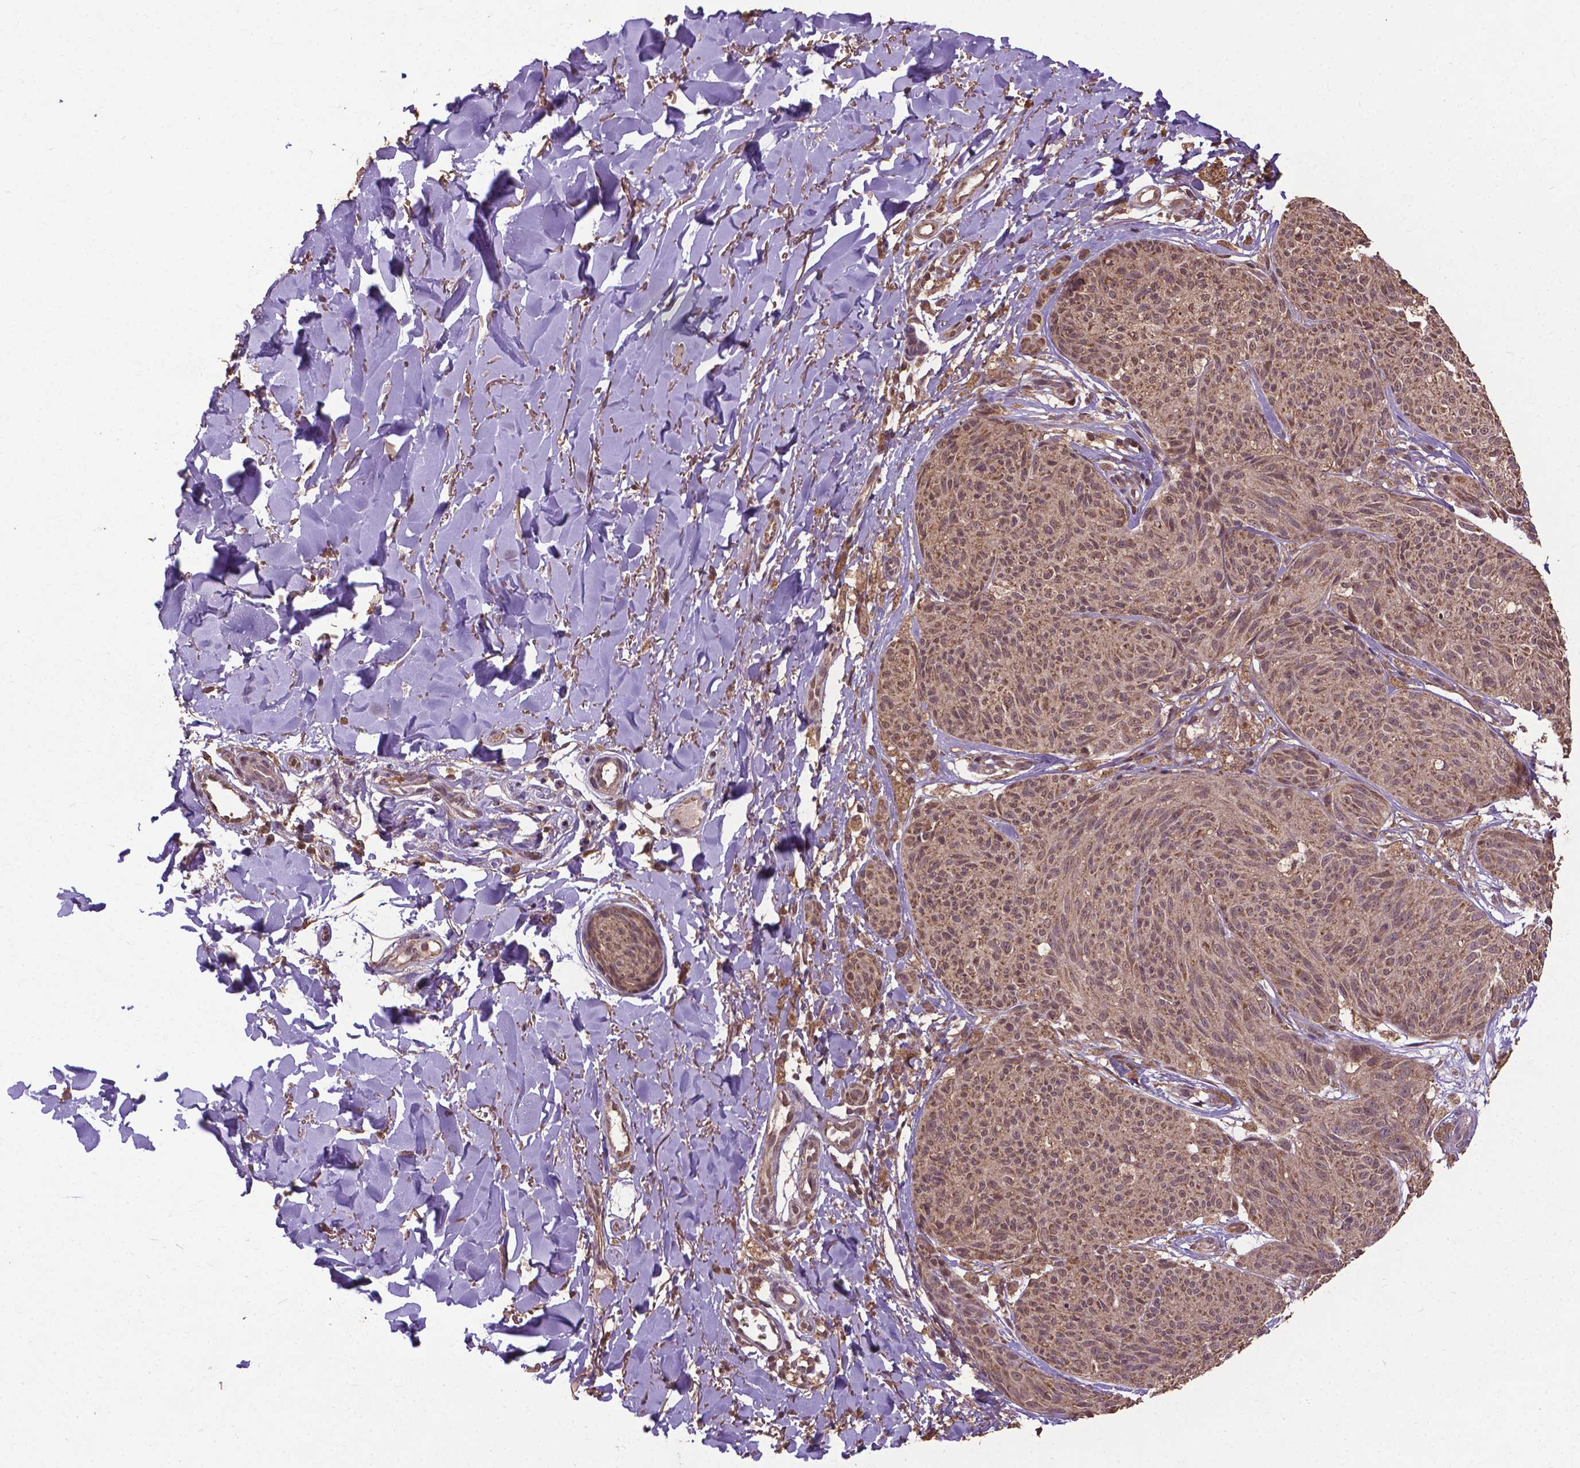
{"staining": {"intensity": "moderate", "quantity": ">75%", "location": "cytoplasmic/membranous,nuclear"}, "tissue": "melanoma", "cell_type": "Tumor cells", "image_type": "cancer", "snomed": [{"axis": "morphology", "description": "Malignant melanoma, NOS"}, {"axis": "topography", "description": "Skin"}], "caption": "Malignant melanoma stained for a protein (brown) exhibits moderate cytoplasmic/membranous and nuclear positive expression in about >75% of tumor cells.", "gene": "DCAF1", "patient": {"sex": "female", "age": 87}}